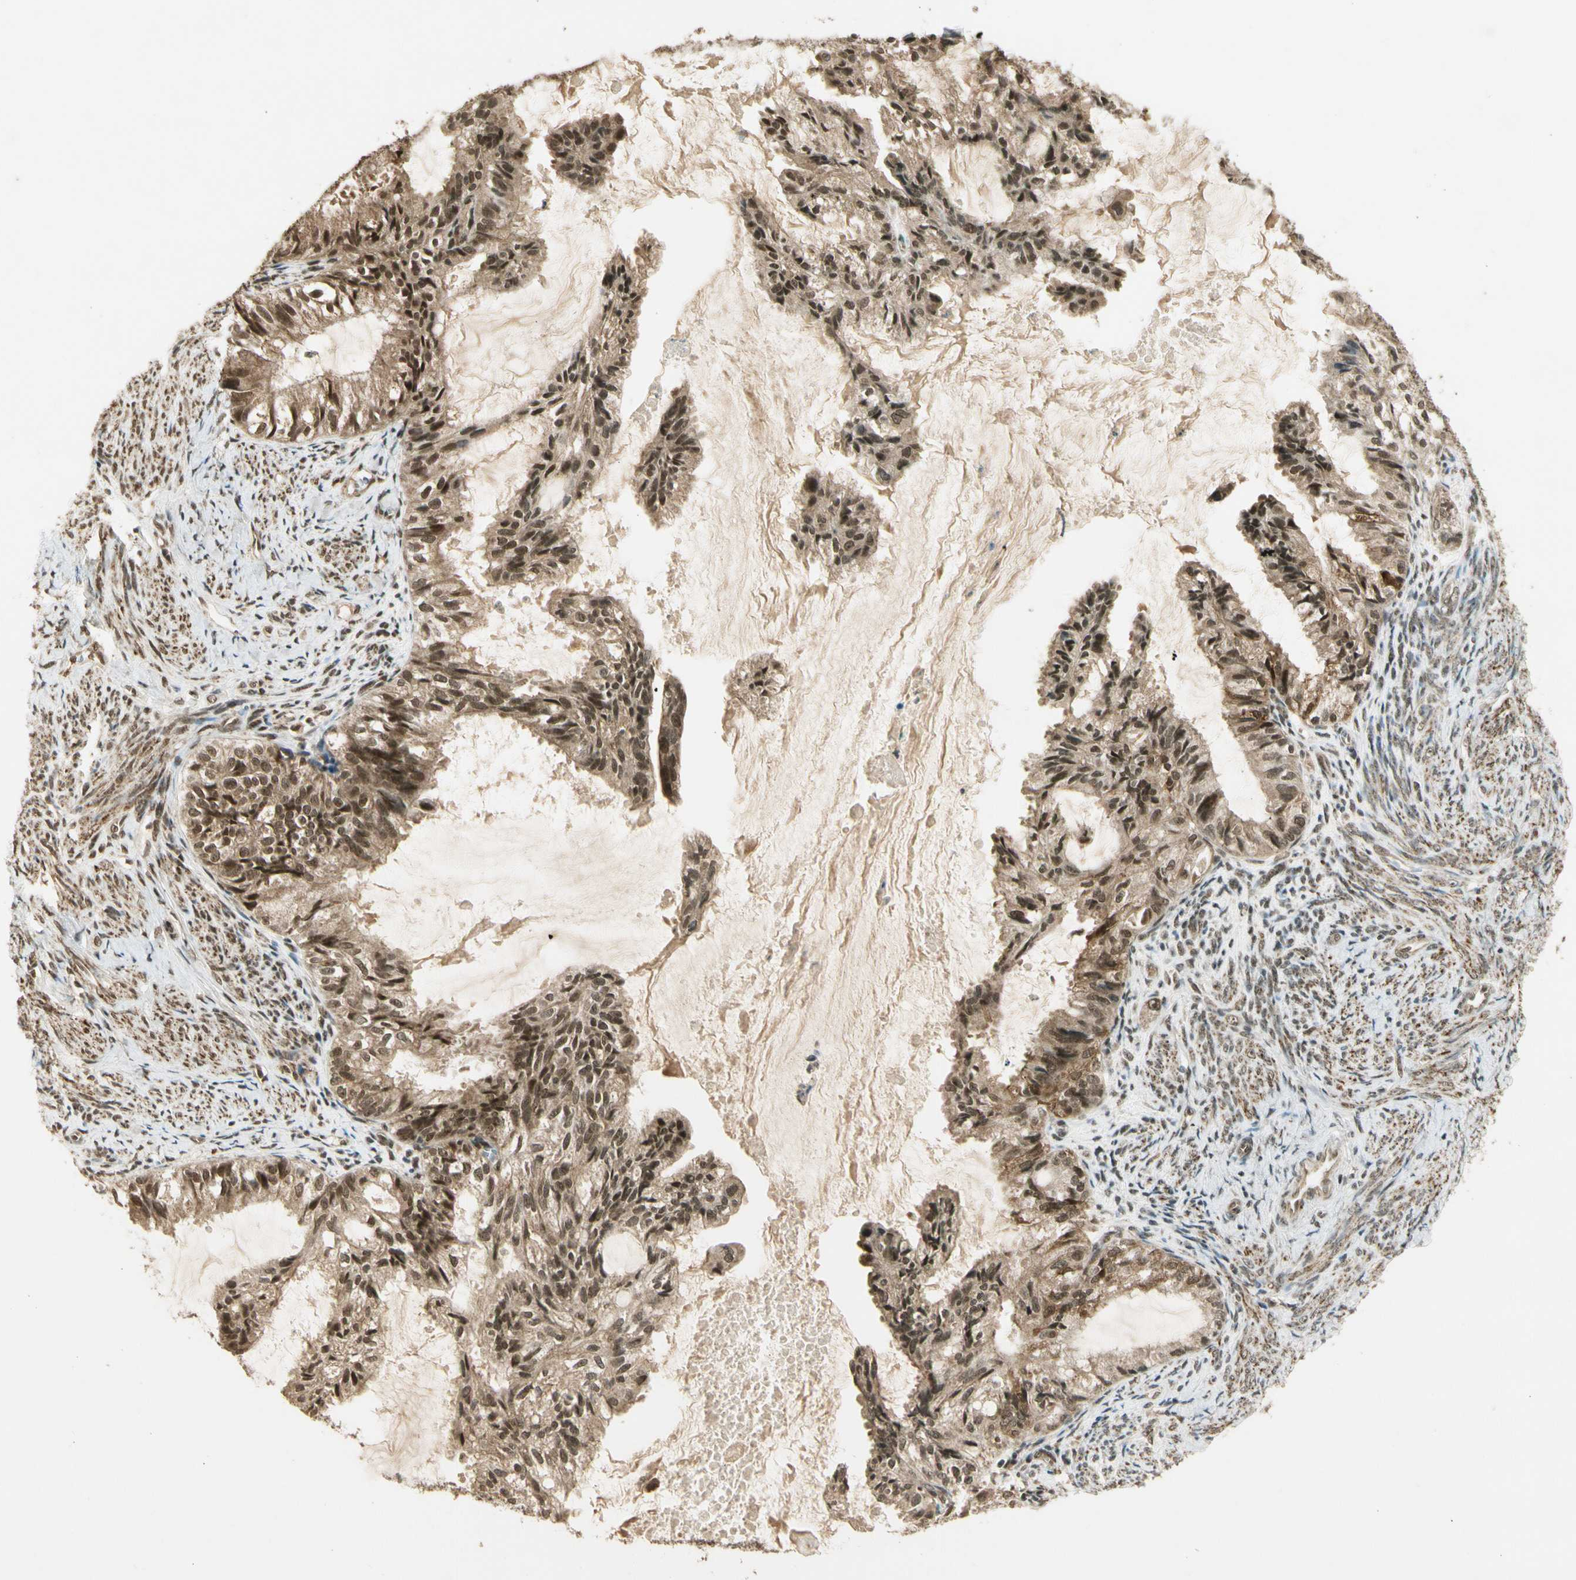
{"staining": {"intensity": "moderate", "quantity": ">75%", "location": "cytoplasmic/membranous,nuclear"}, "tissue": "cervical cancer", "cell_type": "Tumor cells", "image_type": "cancer", "snomed": [{"axis": "morphology", "description": "Normal tissue, NOS"}, {"axis": "morphology", "description": "Adenocarcinoma, NOS"}, {"axis": "topography", "description": "Cervix"}, {"axis": "topography", "description": "Endometrium"}], "caption": "Brown immunohistochemical staining in human cervical cancer (adenocarcinoma) demonstrates moderate cytoplasmic/membranous and nuclear staining in approximately >75% of tumor cells.", "gene": "ZNF135", "patient": {"sex": "female", "age": 86}}